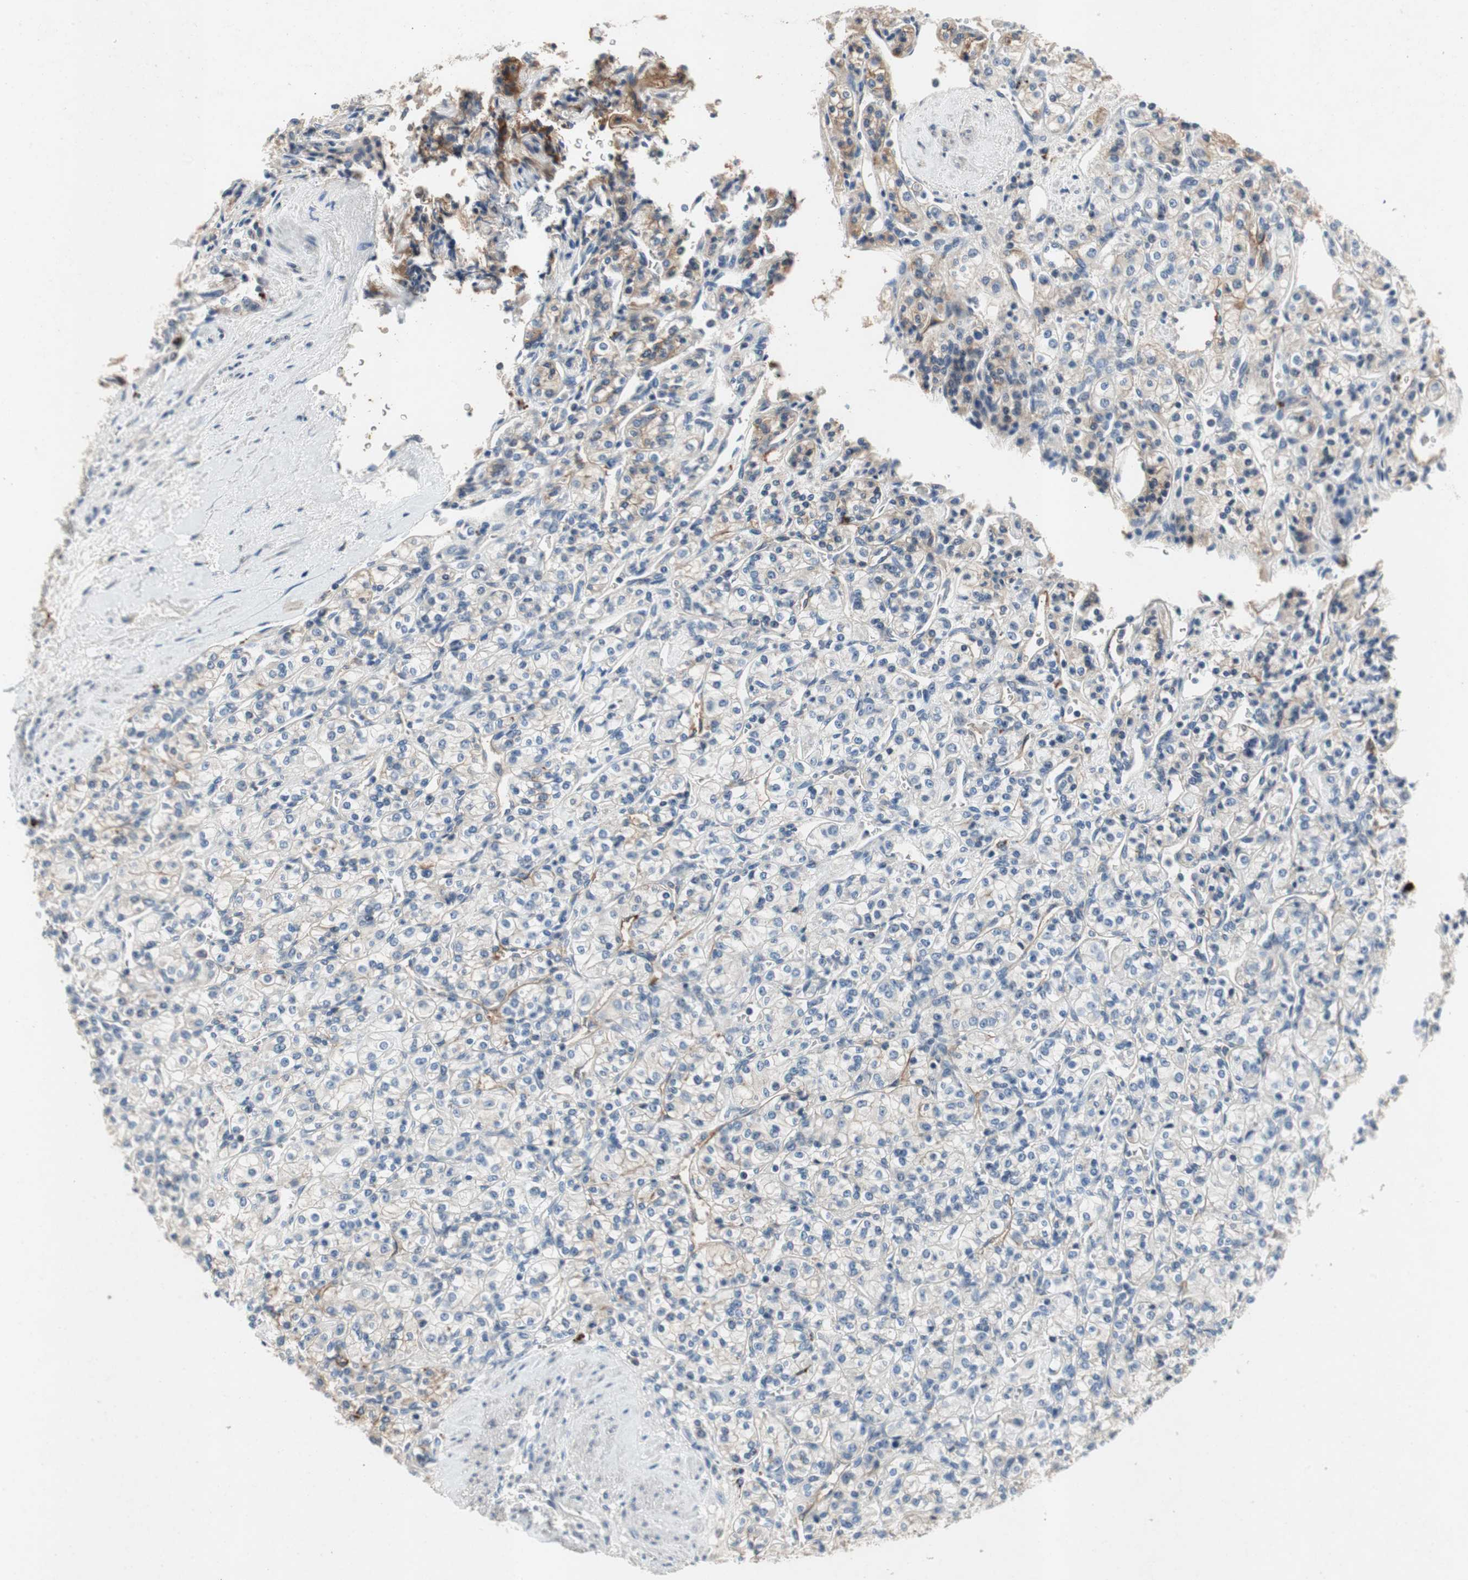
{"staining": {"intensity": "negative", "quantity": "none", "location": "none"}, "tissue": "renal cancer", "cell_type": "Tumor cells", "image_type": "cancer", "snomed": [{"axis": "morphology", "description": "Adenocarcinoma, NOS"}, {"axis": "topography", "description": "Kidney"}], "caption": "The image shows no significant expression in tumor cells of adenocarcinoma (renal).", "gene": "ALPL", "patient": {"sex": "male", "age": 77}}